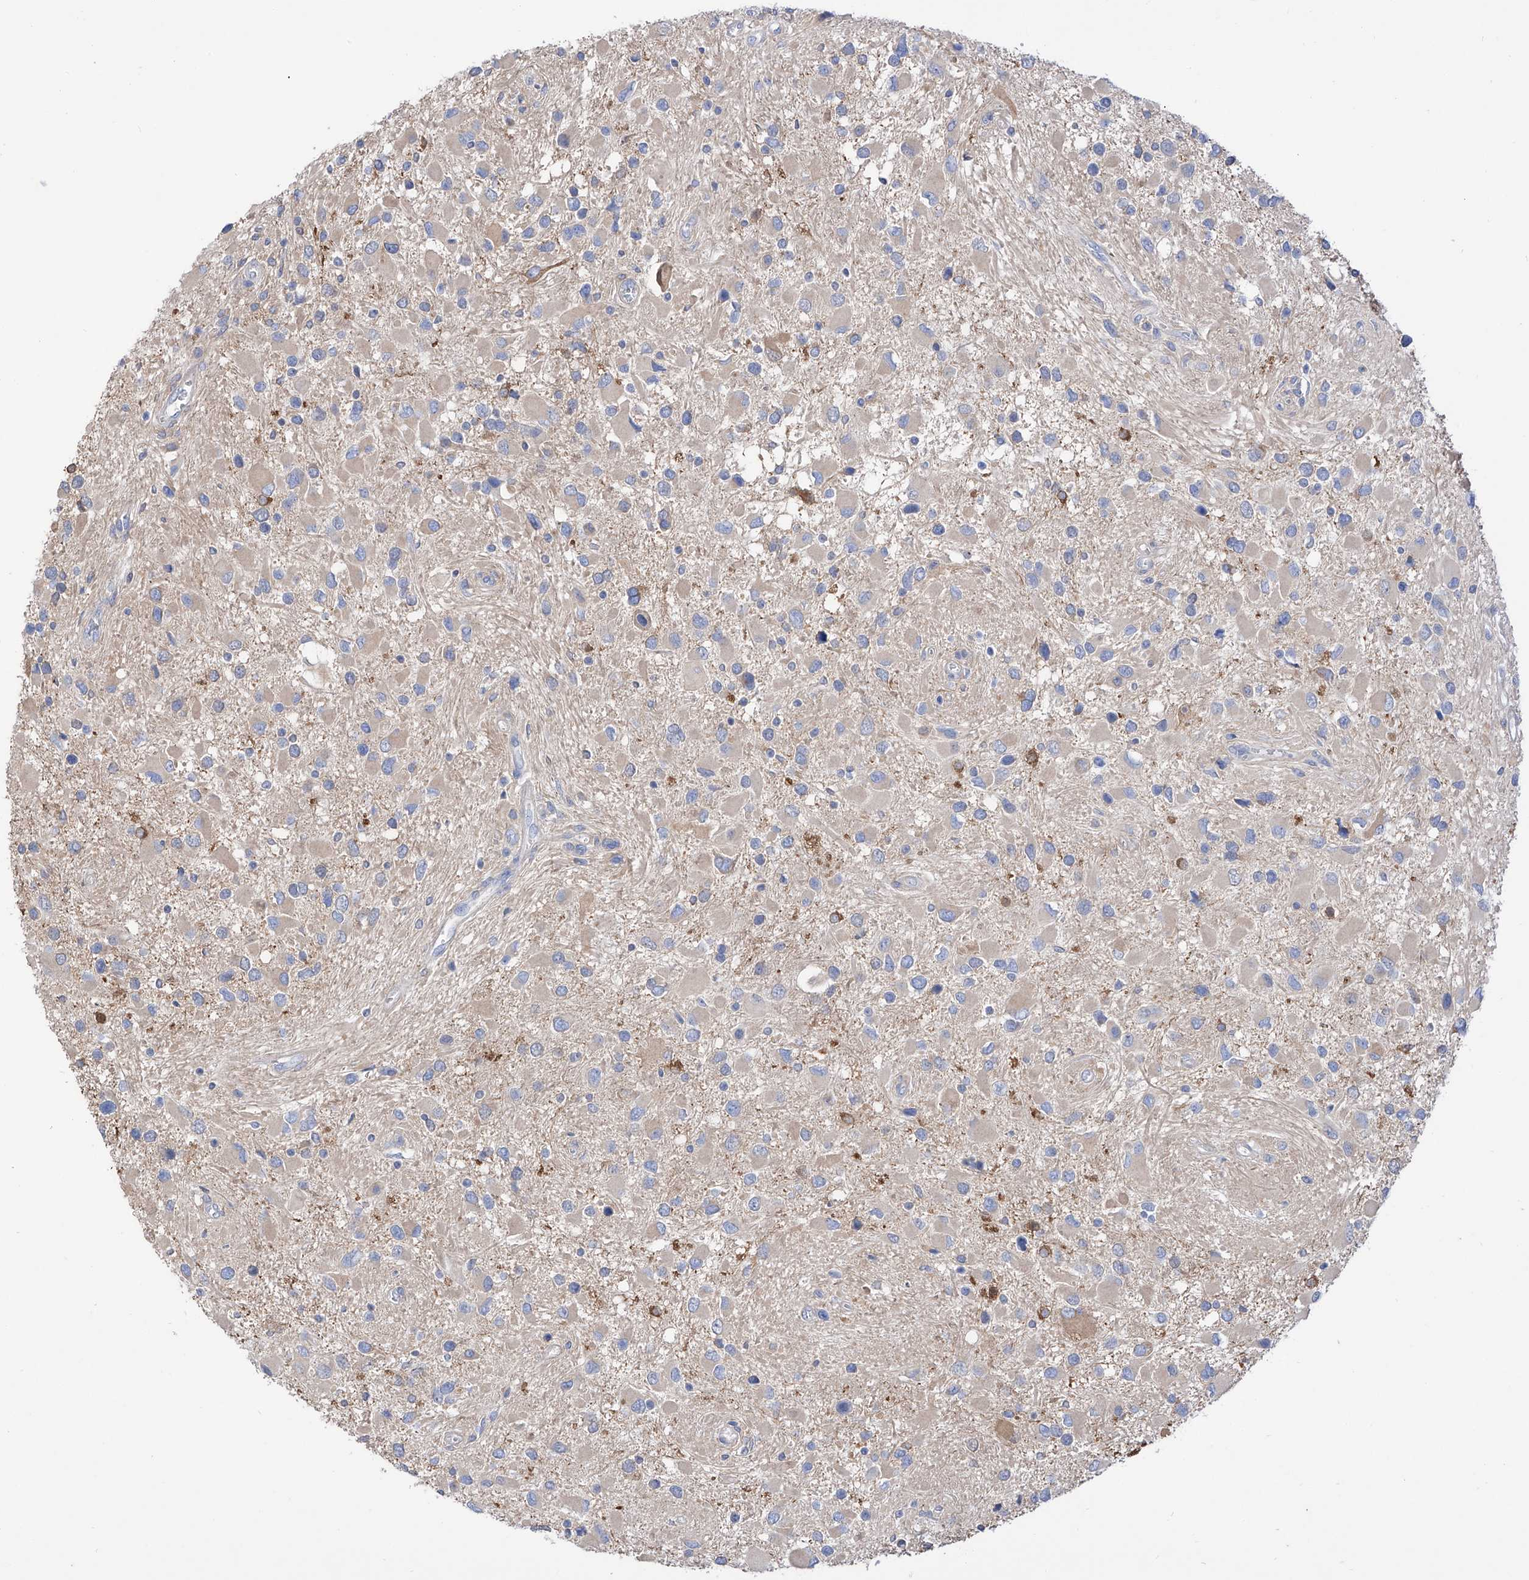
{"staining": {"intensity": "negative", "quantity": "none", "location": "none"}, "tissue": "glioma", "cell_type": "Tumor cells", "image_type": "cancer", "snomed": [{"axis": "morphology", "description": "Glioma, malignant, High grade"}, {"axis": "topography", "description": "Brain"}], "caption": "Malignant glioma (high-grade) was stained to show a protein in brown. There is no significant expression in tumor cells.", "gene": "ZNF653", "patient": {"sex": "male", "age": 53}}